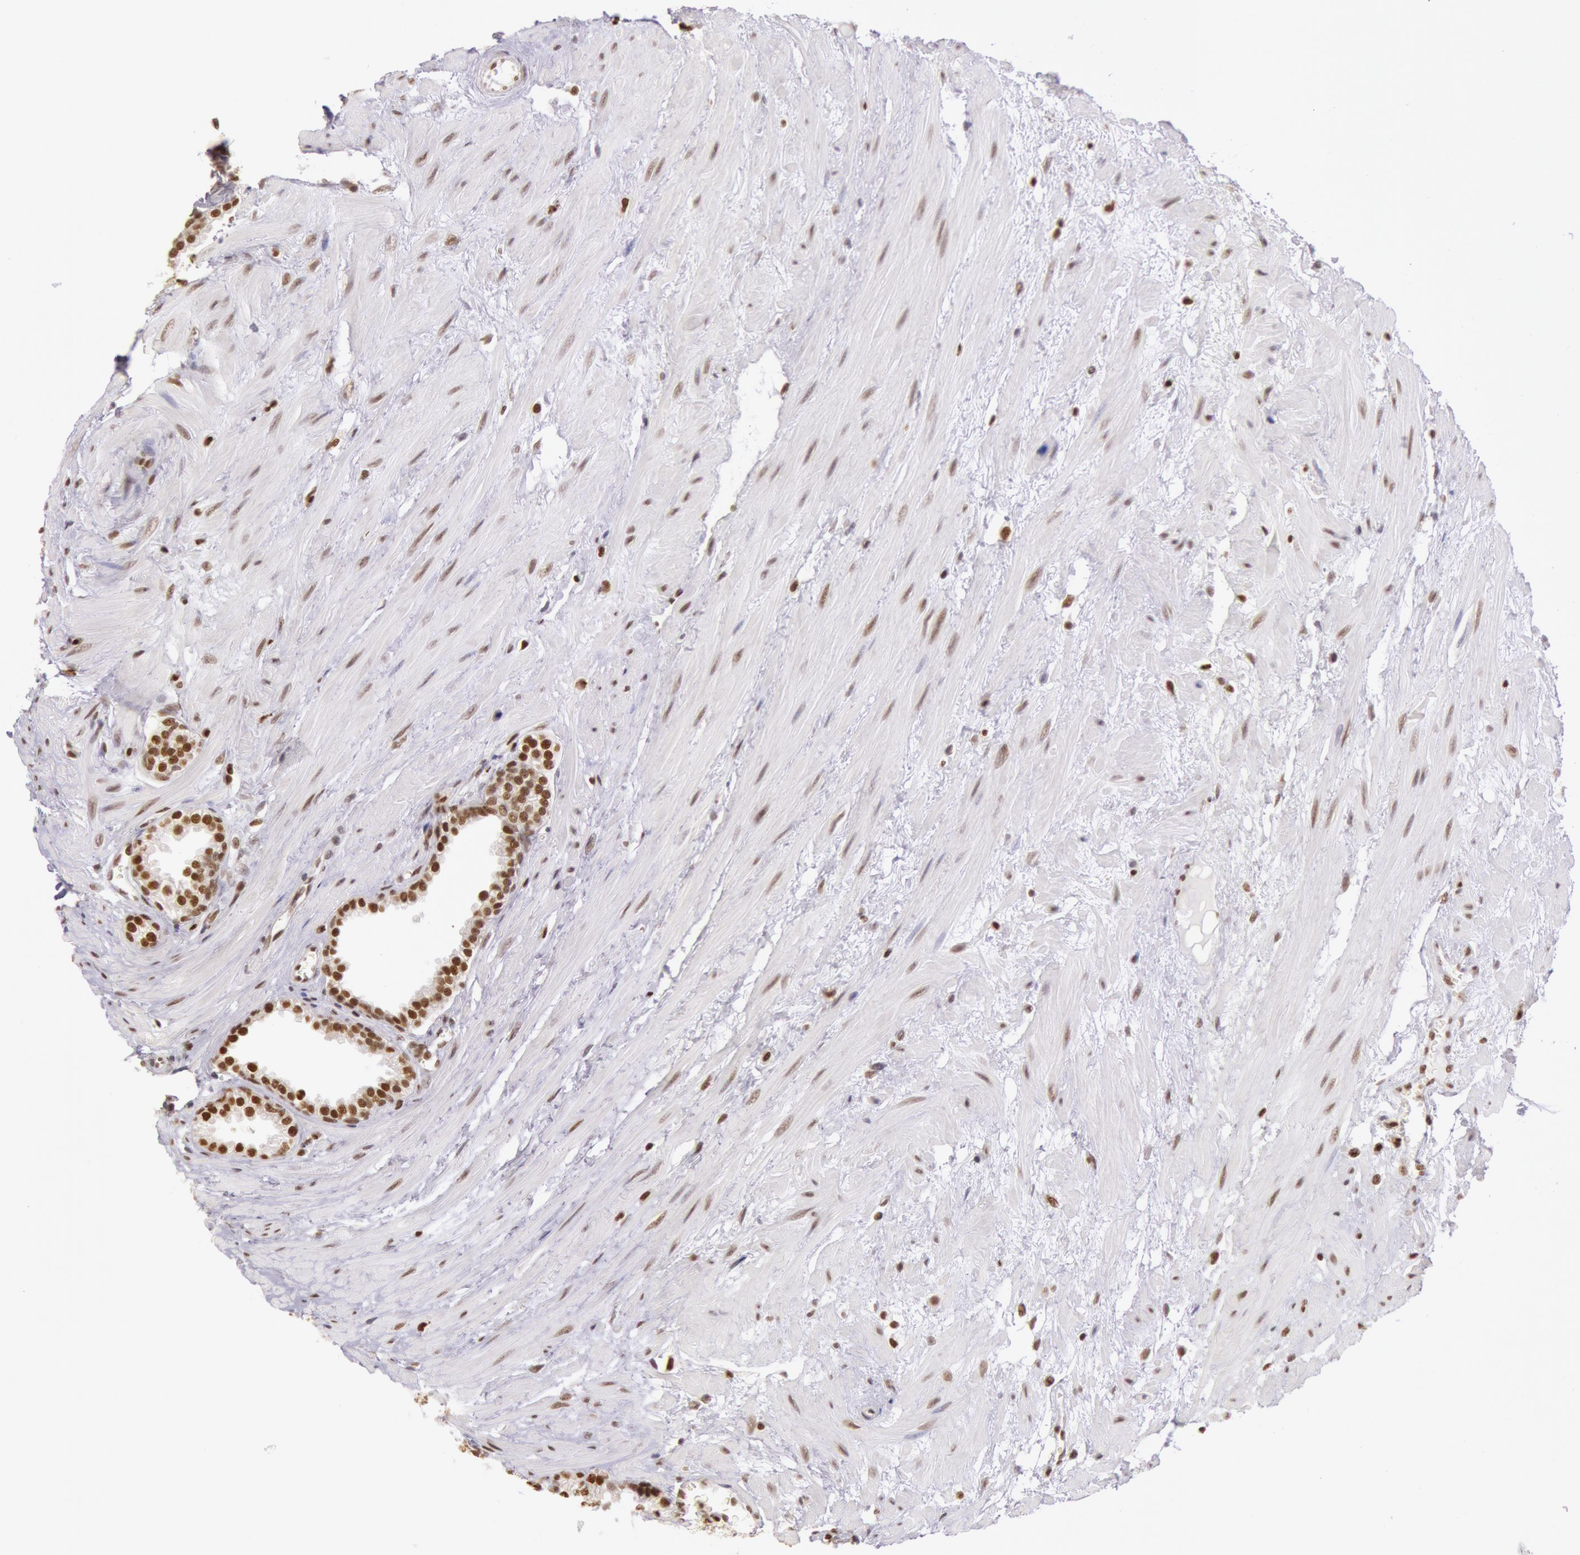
{"staining": {"intensity": "strong", "quantity": ">75%", "location": "nuclear"}, "tissue": "prostate", "cell_type": "Glandular cells", "image_type": "normal", "snomed": [{"axis": "morphology", "description": "Normal tissue, NOS"}, {"axis": "topography", "description": "Prostate"}], "caption": "An IHC image of normal tissue is shown. Protein staining in brown shows strong nuclear positivity in prostate within glandular cells. Immunohistochemistry stains the protein of interest in brown and the nuclei are stained blue.", "gene": "ESS2", "patient": {"sex": "male", "age": 64}}